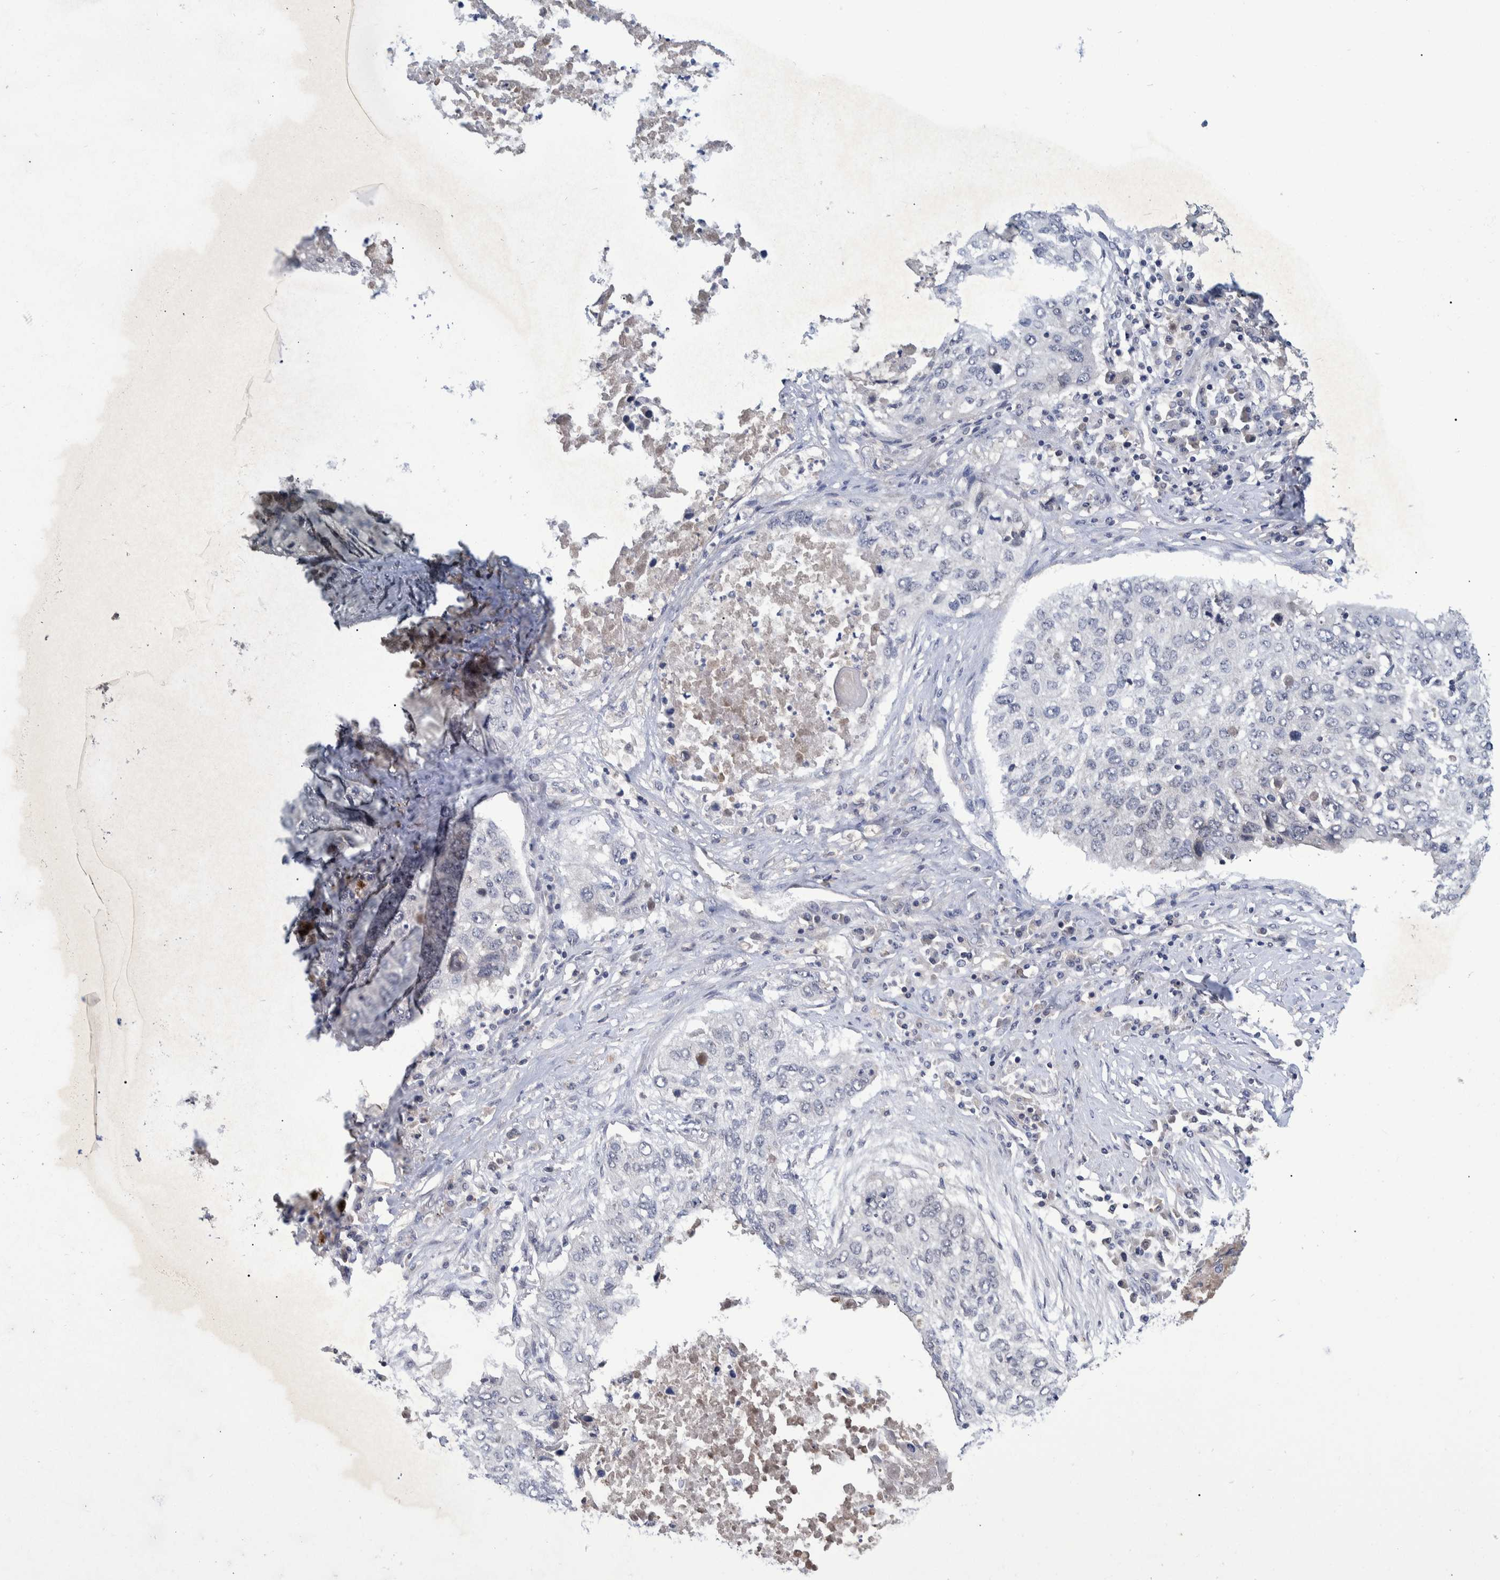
{"staining": {"intensity": "negative", "quantity": "none", "location": "none"}, "tissue": "lung cancer", "cell_type": "Tumor cells", "image_type": "cancer", "snomed": [{"axis": "morphology", "description": "Squamous cell carcinoma, NOS"}, {"axis": "topography", "description": "Lung"}], "caption": "This is an IHC micrograph of lung cancer (squamous cell carcinoma). There is no expression in tumor cells.", "gene": "PCYT2", "patient": {"sex": "female", "age": 63}}